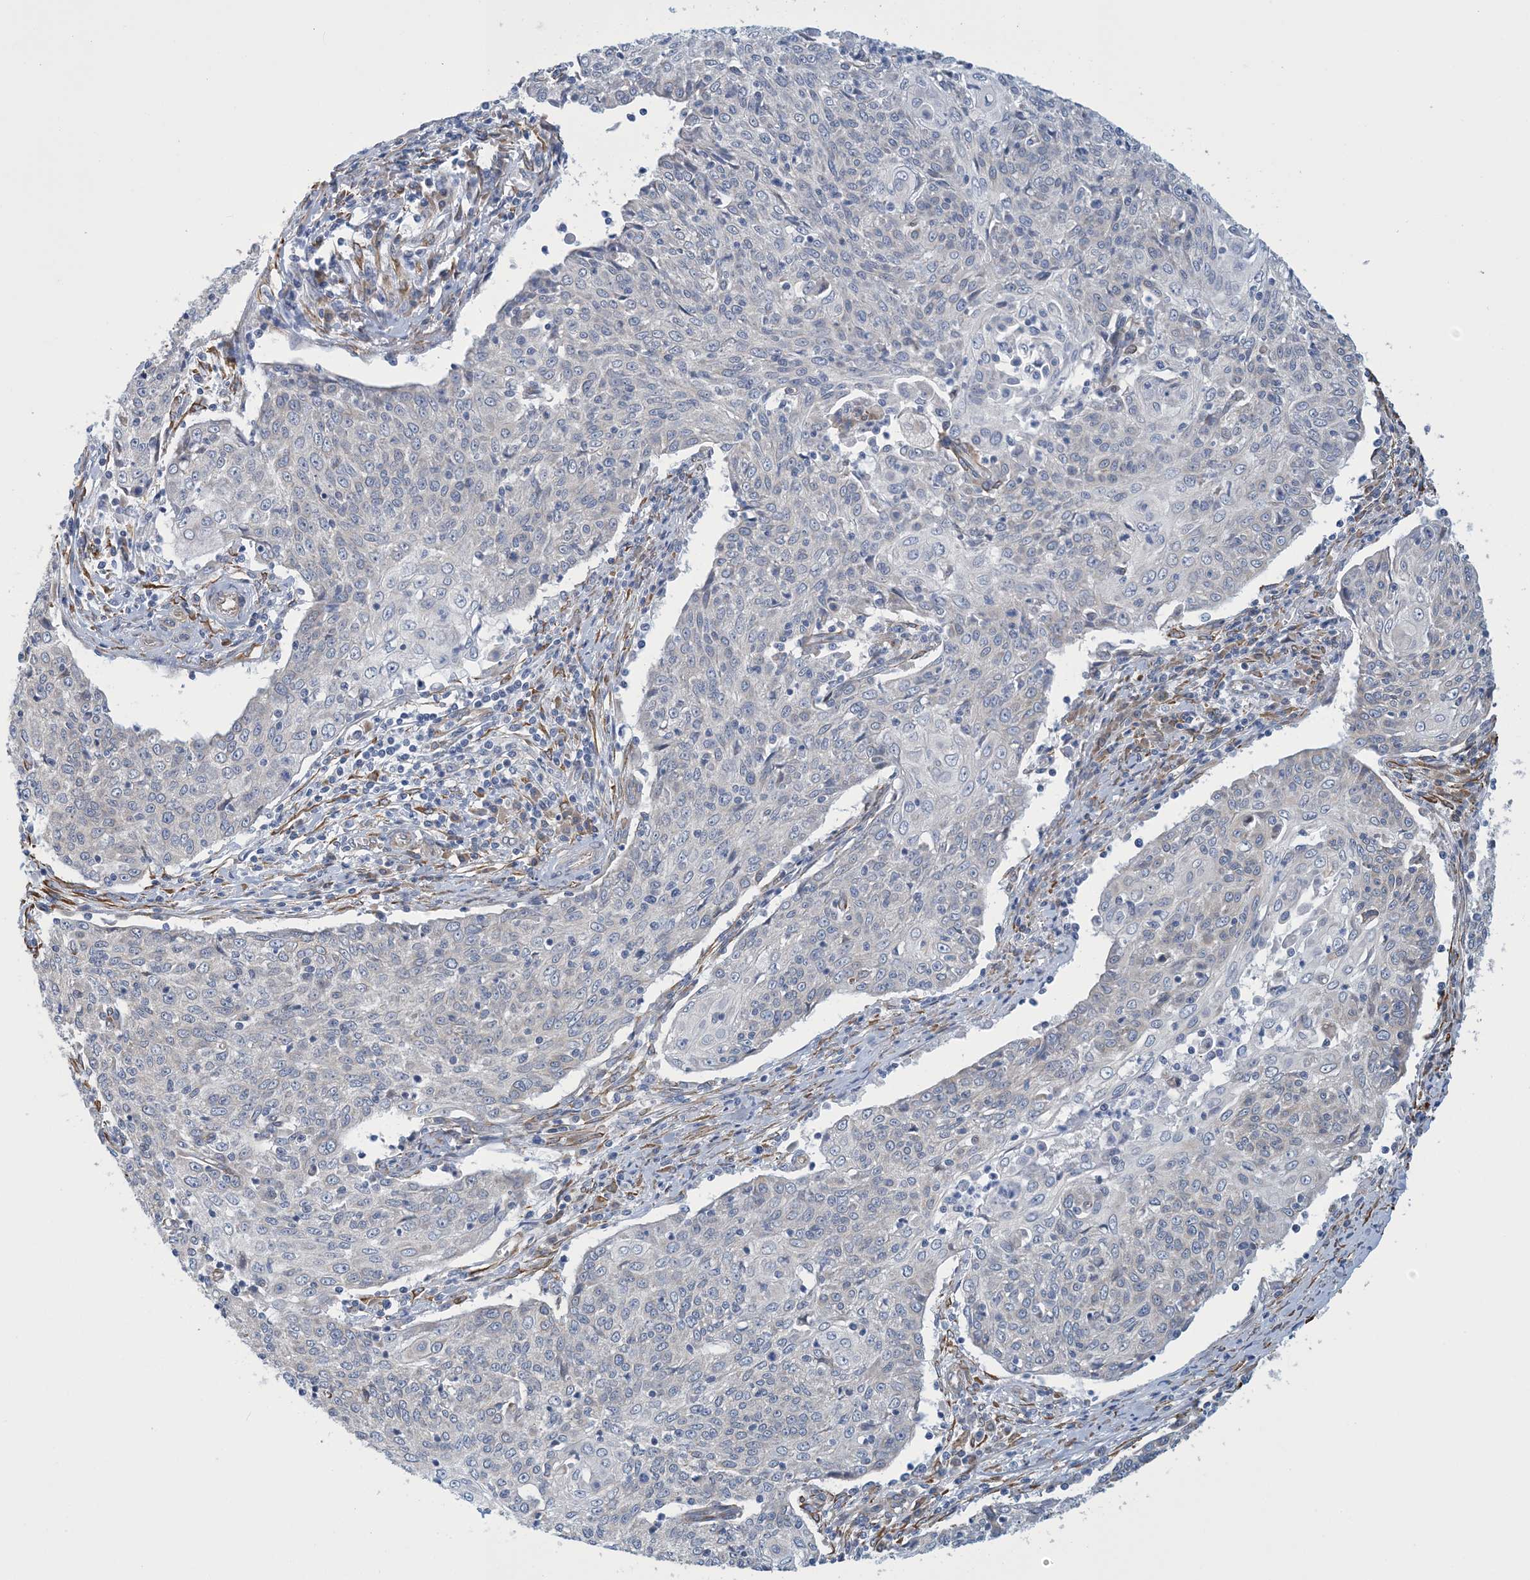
{"staining": {"intensity": "negative", "quantity": "none", "location": "none"}, "tissue": "cervical cancer", "cell_type": "Tumor cells", "image_type": "cancer", "snomed": [{"axis": "morphology", "description": "Squamous cell carcinoma, NOS"}, {"axis": "topography", "description": "Cervix"}], "caption": "IHC histopathology image of cervical squamous cell carcinoma stained for a protein (brown), which demonstrates no staining in tumor cells.", "gene": "CCDC14", "patient": {"sex": "female", "age": 48}}